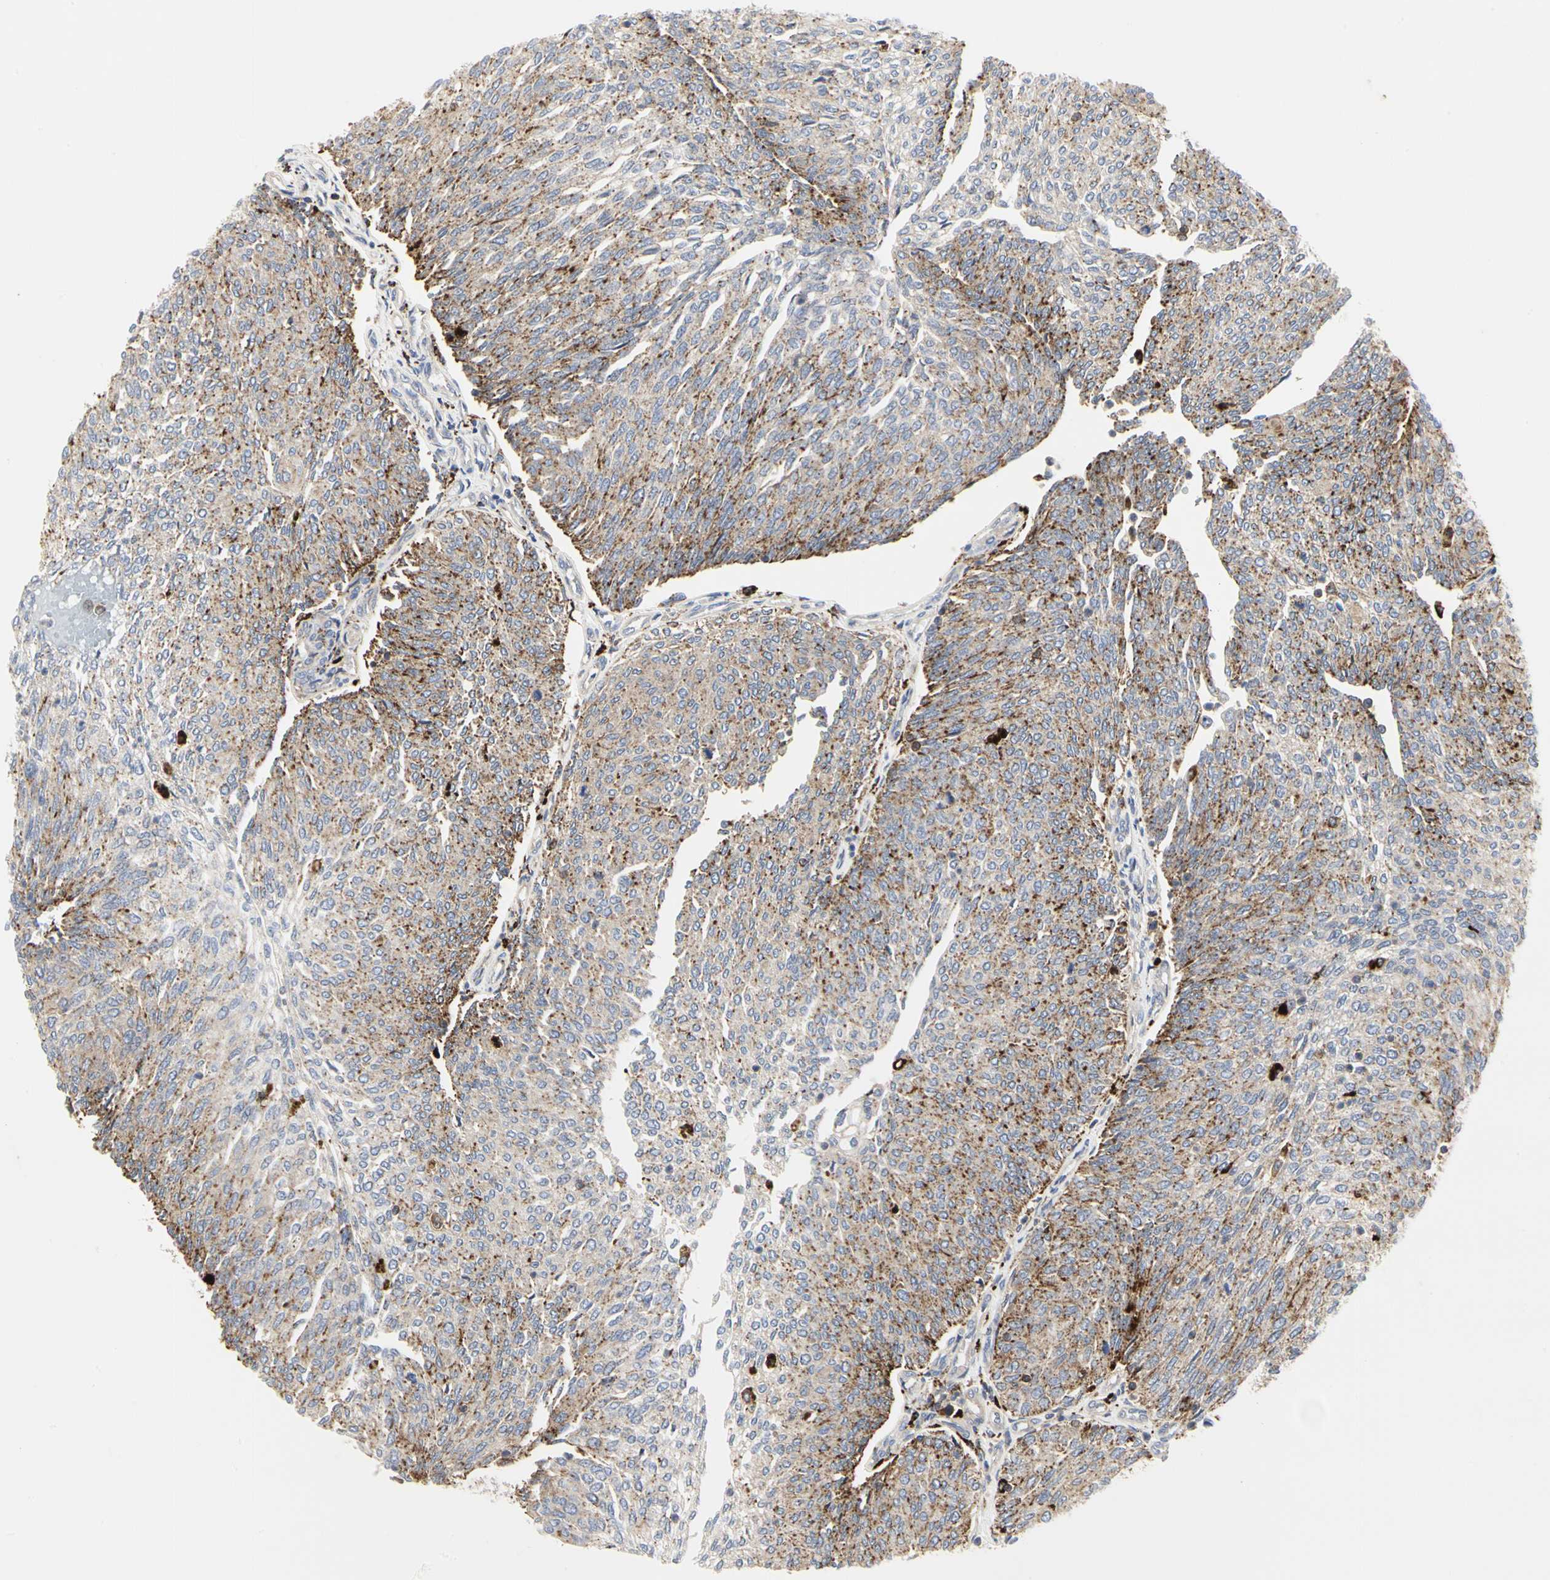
{"staining": {"intensity": "moderate", "quantity": ">75%", "location": "cytoplasmic/membranous"}, "tissue": "urothelial cancer", "cell_type": "Tumor cells", "image_type": "cancer", "snomed": [{"axis": "morphology", "description": "Urothelial carcinoma, Low grade"}, {"axis": "topography", "description": "Urinary bladder"}], "caption": "Human urothelial cancer stained for a protein (brown) demonstrates moderate cytoplasmic/membranous positive expression in approximately >75% of tumor cells.", "gene": "NAPG", "patient": {"sex": "female", "age": 79}}